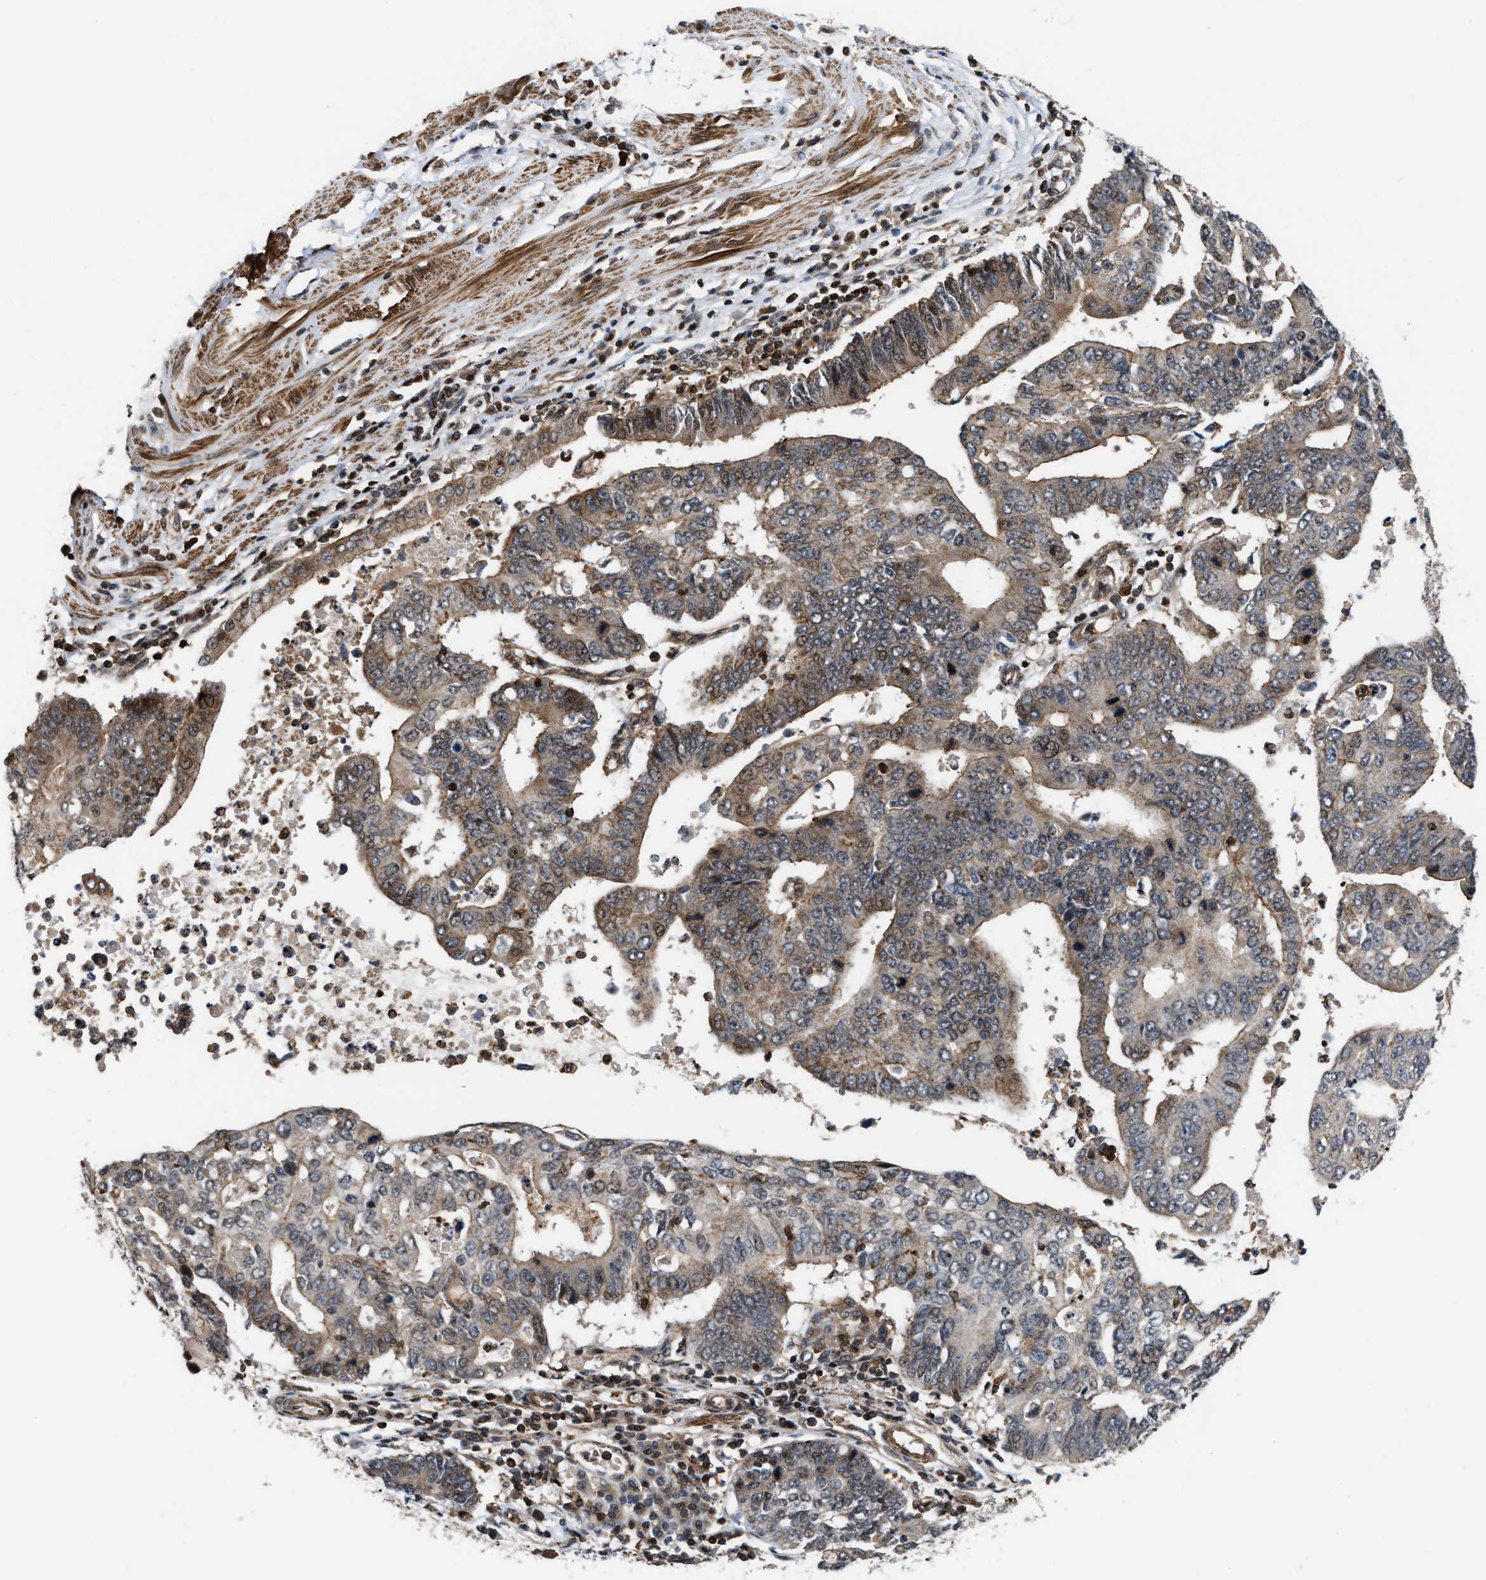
{"staining": {"intensity": "weak", "quantity": ">75%", "location": "cytoplasmic/membranous,nuclear"}, "tissue": "stomach cancer", "cell_type": "Tumor cells", "image_type": "cancer", "snomed": [{"axis": "morphology", "description": "Adenocarcinoma, NOS"}, {"axis": "topography", "description": "Stomach"}], "caption": "Stomach adenocarcinoma stained for a protein reveals weak cytoplasmic/membranous and nuclear positivity in tumor cells.", "gene": "STAU2", "patient": {"sex": "male", "age": 59}}